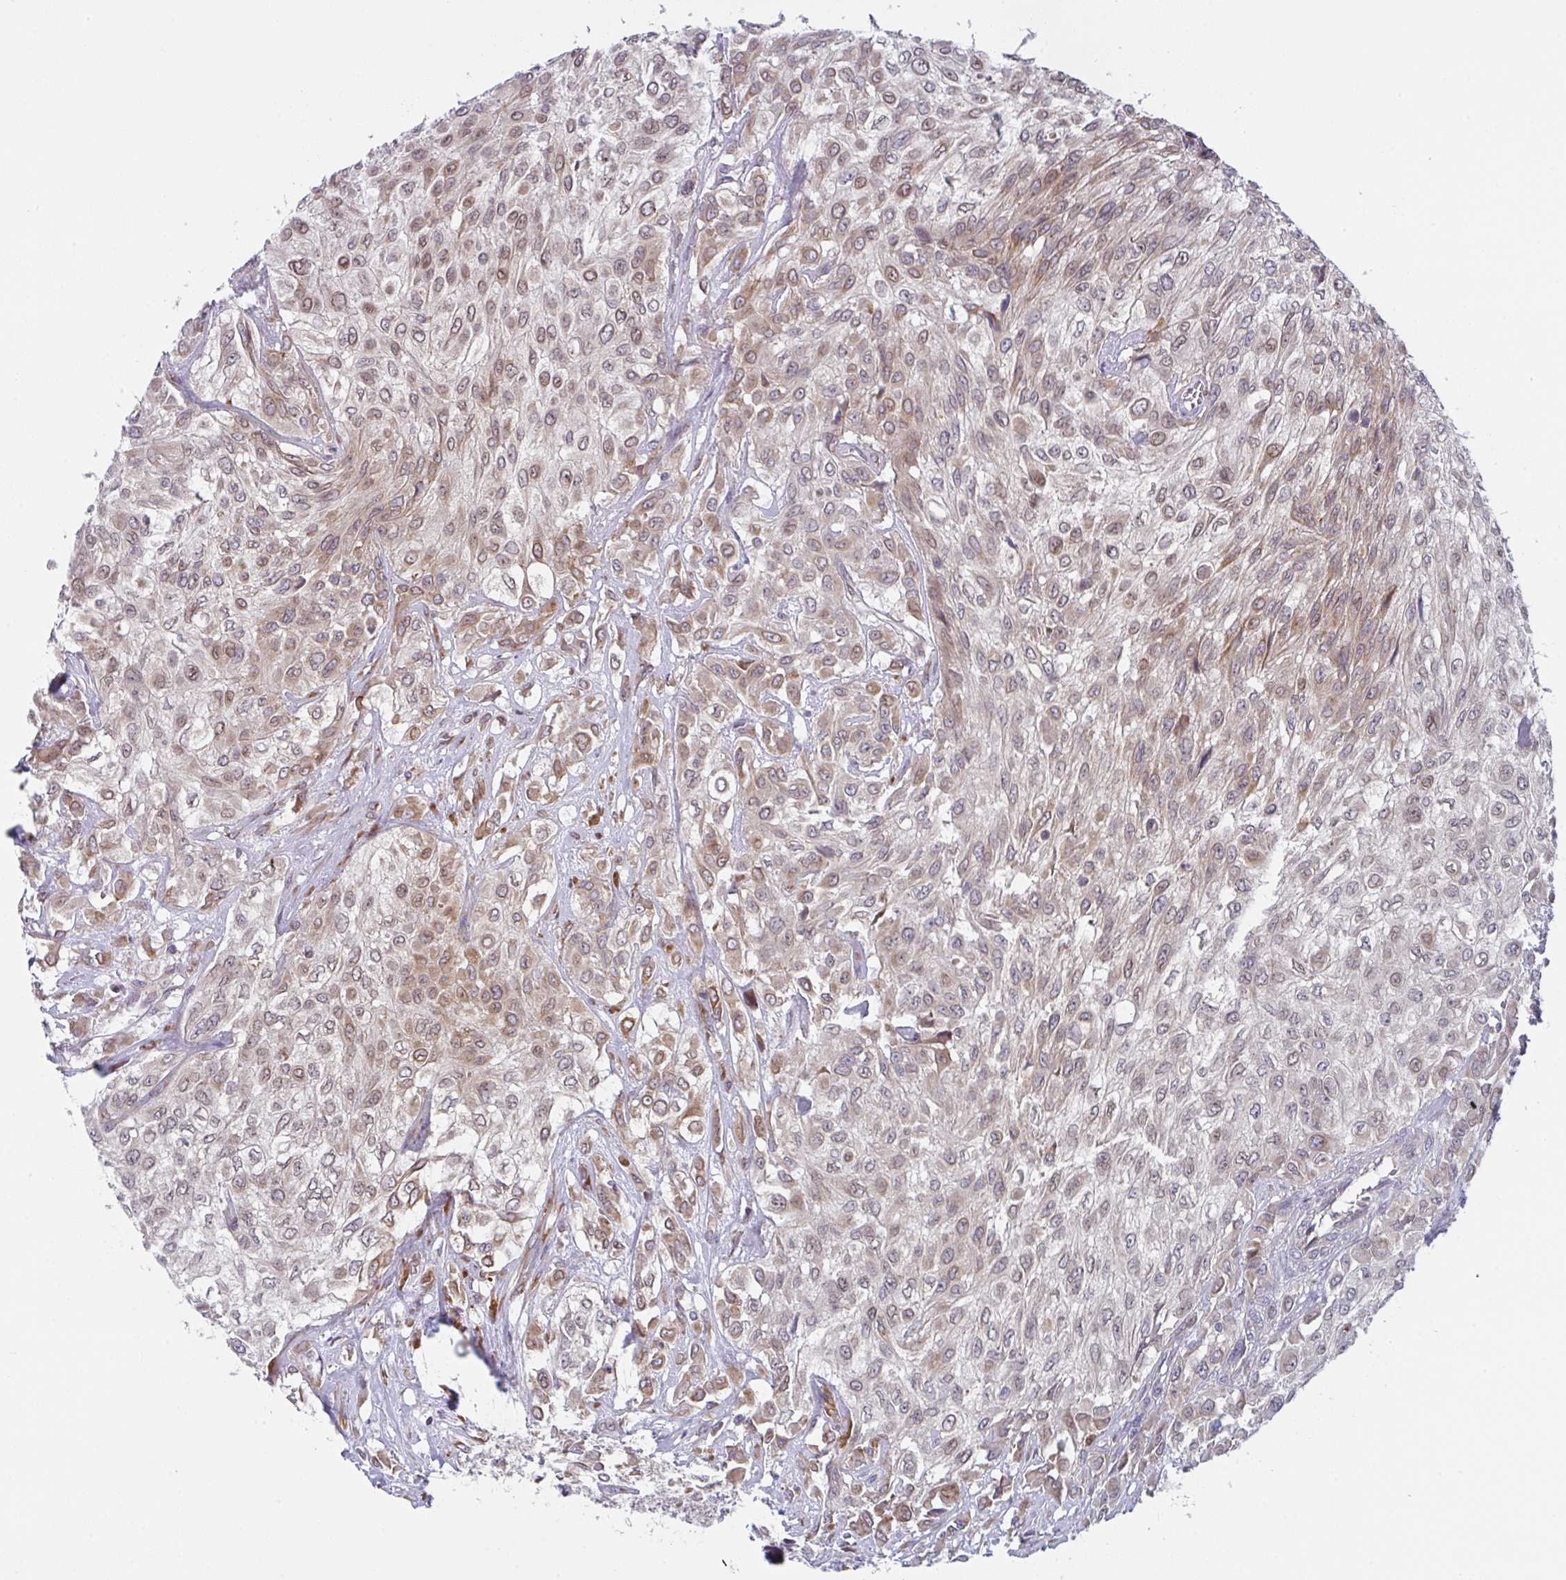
{"staining": {"intensity": "moderate", "quantity": "25%-75%", "location": "cytoplasmic/membranous,nuclear"}, "tissue": "urothelial cancer", "cell_type": "Tumor cells", "image_type": "cancer", "snomed": [{"axis": "morphology", "description": "Urothelial carcinoma, High grade"}, {"axis": "topography", "description": "Urinary bladder"}], "caption": "Immunohistochemistry micrograph of neoplastic tissue: high-grade urothelial carcinoma stained using immunohistochemistry (IHC) shows medium levels of moderate protein expression localized specifically in the cytoplasmic/membranous and nuclear of tumor cells, appearing as a cytoplasmic/membranous and nuclear brown color.", "gene": "RBM18", "patient": {"sex": "male", "age": 57}}